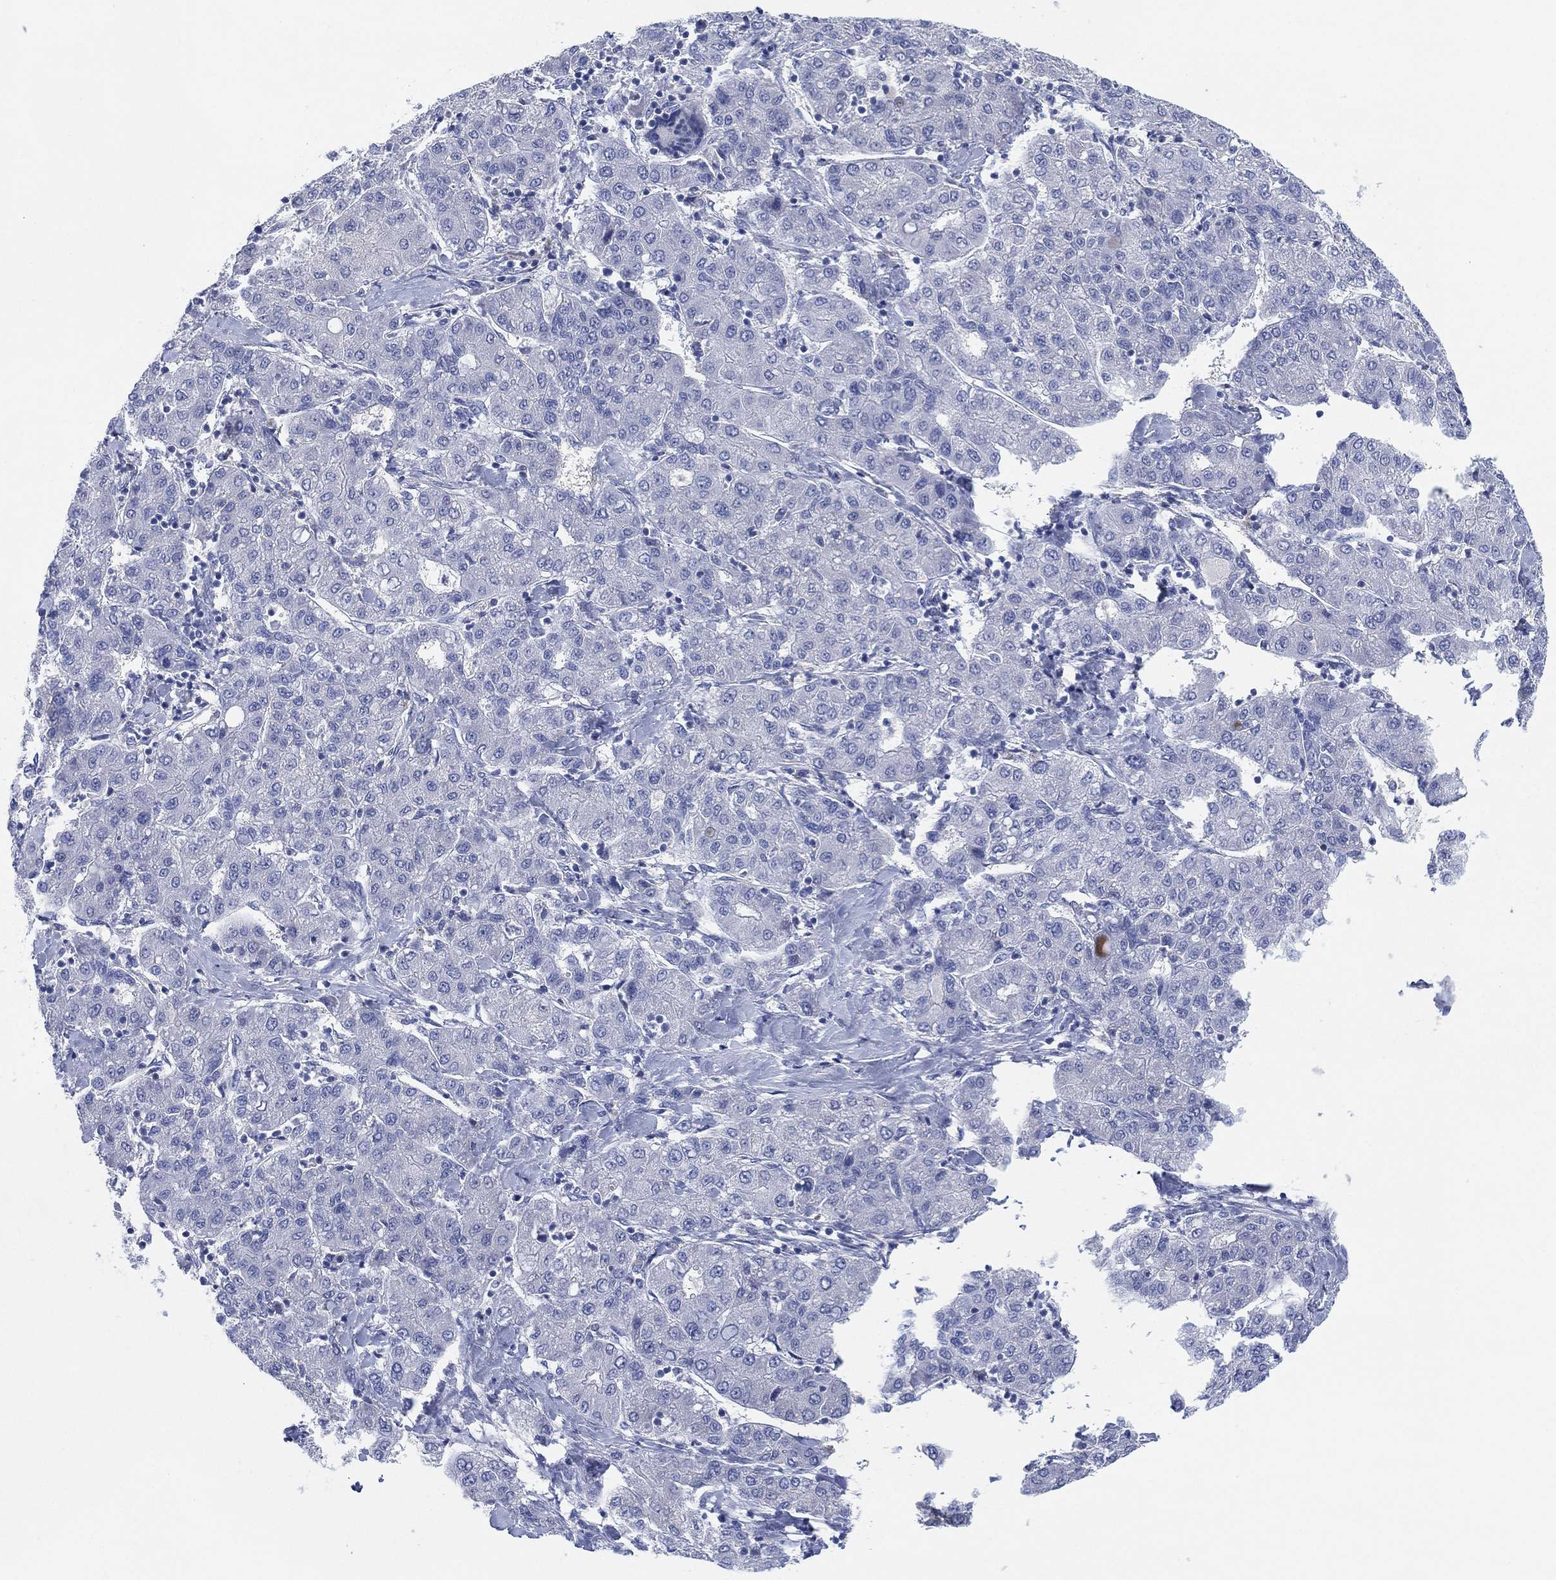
{"staining": {"intensity": "negative", "quantity": "none", "location": "none"}, "tissue": "liver cancer", "cell_type": "Tumor cells", "image_type": "cancer", "snomed": [{"axis": "morphology", "description": "Carcinoma, Hepatocellular, NOS"}, {"axis": "topography", "description": "Liver"}], "caption": "This is a histopathology image of immunohistochemistry (IHC) staining of liver cancer, which shows no expression in tumor cells. The staining was performed using DAB (3,3'-diaminobenzidine) to visualize the protein expression in brown, while the nuclei were stained in blue with hematoxylin (Magnification: 20x).", "gene": "ADAD2", "patient": {"sex": "male", "age": 65}}